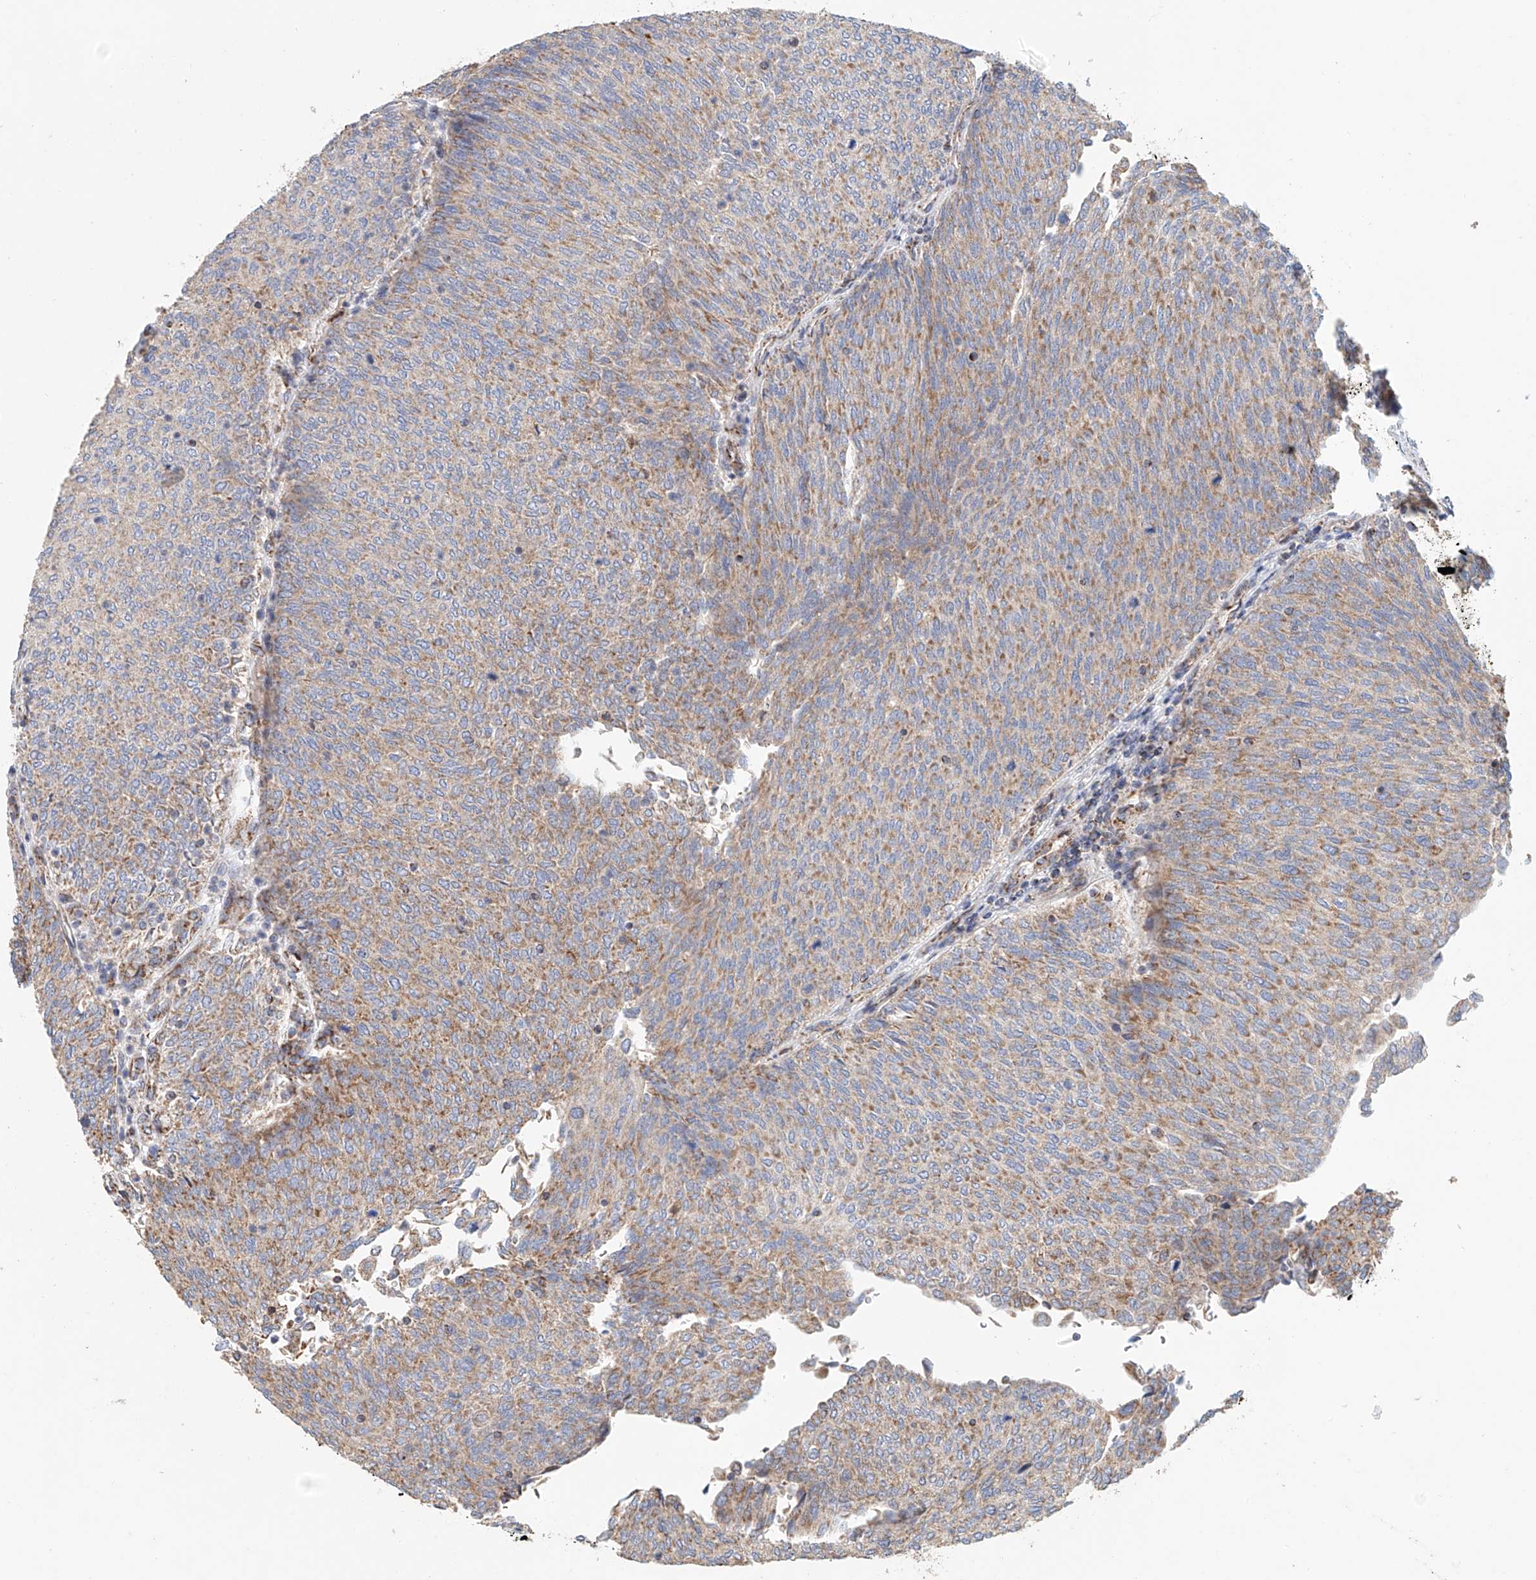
{"staining": {"intensity": "moderate", "quantity": ">75%", "location": "cytoplasmic/membranous"}, "tissue": "urothelial cancer", "cell_type": "Tumor cells", "image_type": "cancer", "snomed": [{"axis": "morphology", "description": "Urothelial carcinoma, Low grade"}, {"axis": "topography", "description": "Urinary bladder"}], "caption": "Human low-grade urothelial carcinoma stained with a protein marker shows moderate staining in tumor cells.", "gene": "MCL1", "patient": {"sex": "female", "age": 79}}